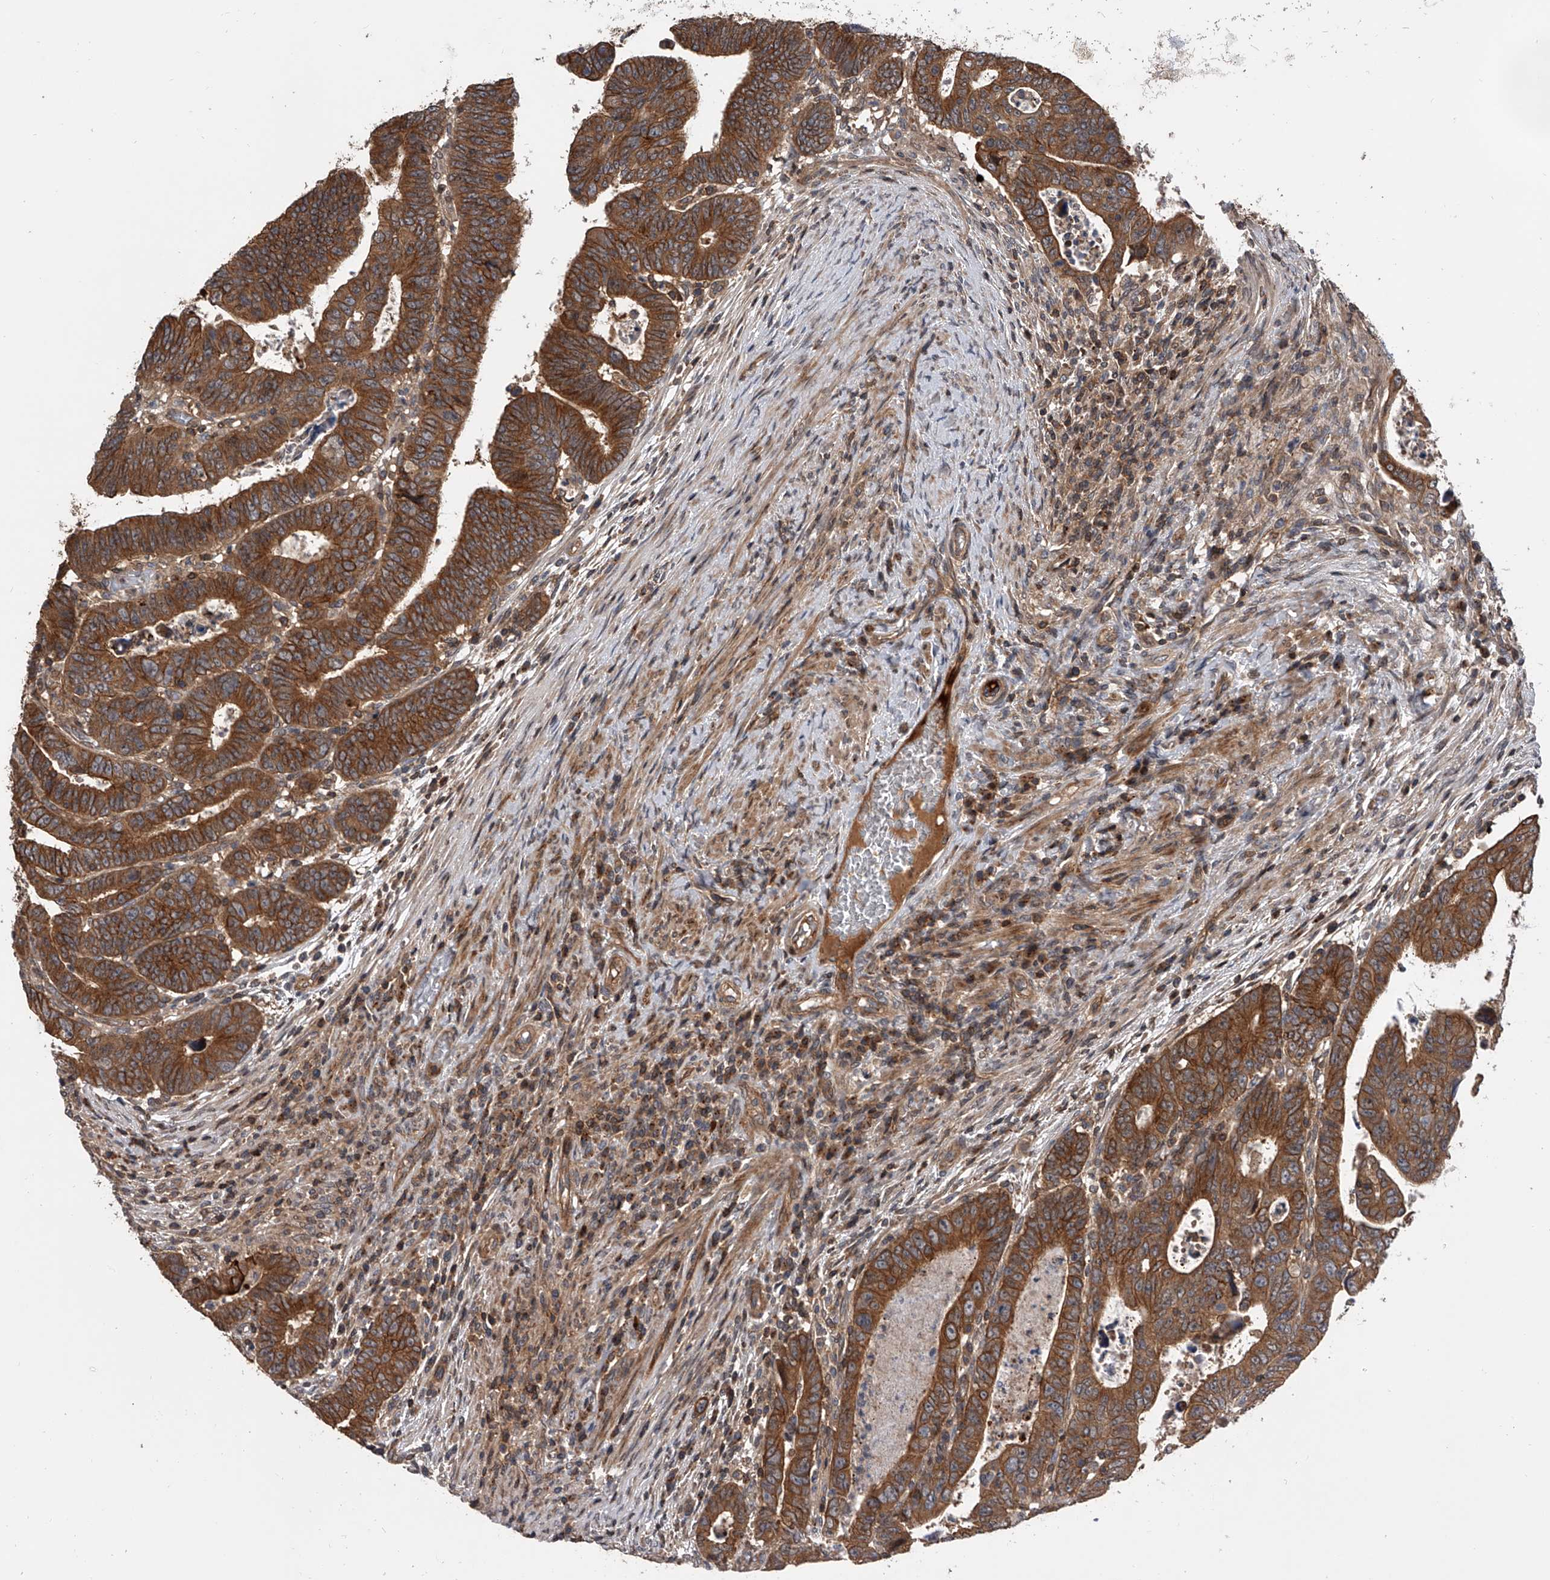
{"staining": {"intensity": "strong", "quantity": ">75%", "location": "cytoplasmic/membranous"}, "tissue": "colorectal cancer", "cell_type": "Tumor cells", "image_type": "cancer", "snomed": [{"axis": "morphology", "description": "Normal tissue, NOS"}, {"axis": "morphology", "description": "Adenocarcinoma, NOS"}, {"axis": "topography", "description": "Rectum"}], "caption": "Adenocarcinoma (colorectal) tissue exhibits strong cytoplasmic/membranous expression in approximately >75% of tumor cells, visualized by immunohistochemistry.", "gene": "USP47", "patient": {"sex": "female", "age": 65}}